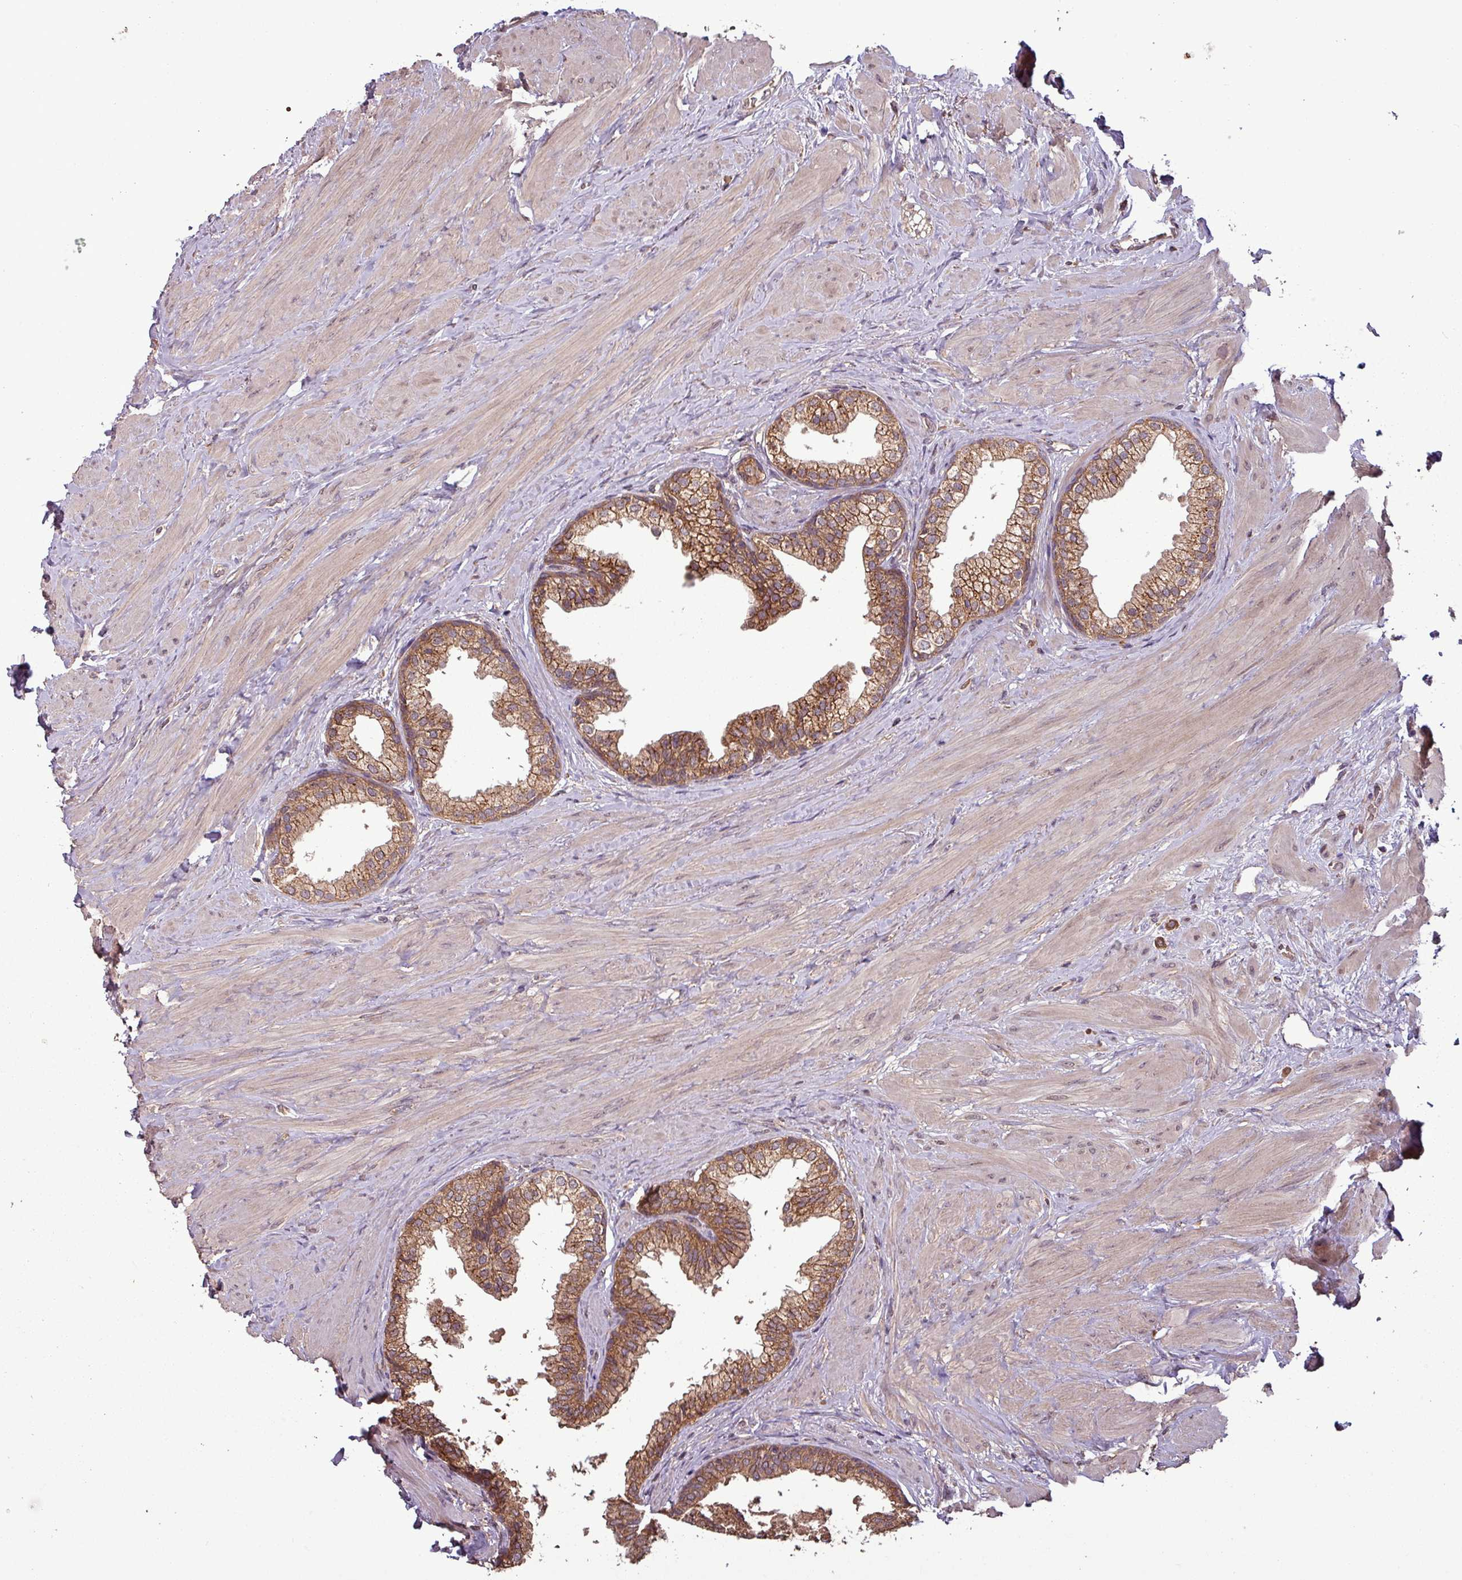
{"staining": {"intensity": "moderate", "quantity": ">75%", "location": "cytoplasmic/membranous"}, "tissue": "prostate", "cell_type": "Glandular cells", "image_type": "normal", "snomed": [{"axis": "morphology", "description": "Normal tissue, NOS"}, {"axis": "topography", "description": "Prostate"}], "caption": "High-magnification brightfield microscopy of normal prostate stained with DAB (brown) and counterstained with hematoxylin (blue). glandular cells exhibit moderate cytoplasmic/membranous staining is identified in approximately>75% of cells.", "gene": "NT5C3A", "patient": {"sex": "male", "age": 48}}